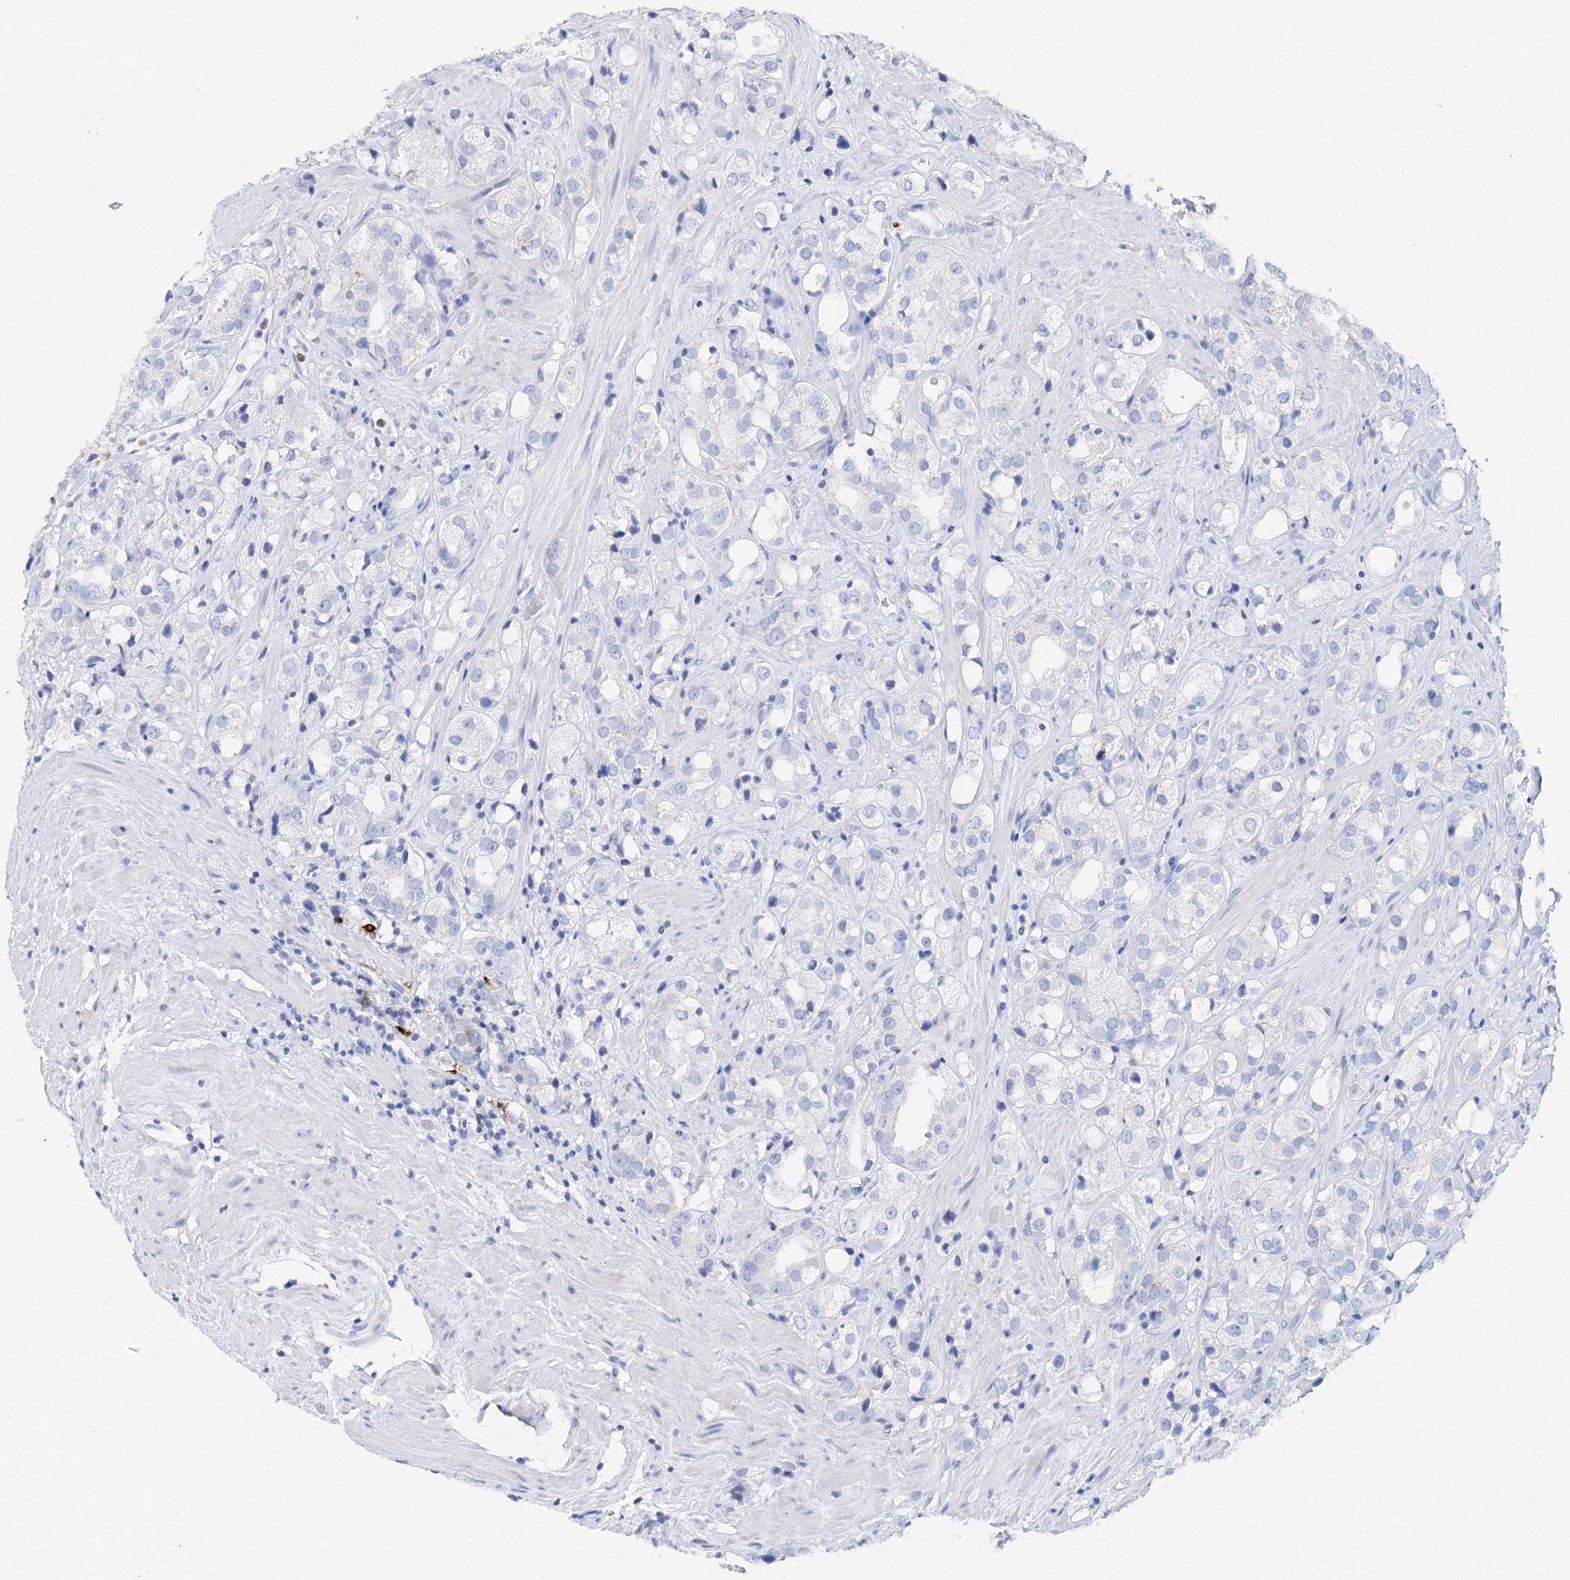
{"staining": {"intensity": "negative", "quantity": "none", "location": "none"}, "tissue": "prostate cancer", "cell_type": "Tumor cells", "image_type": "cancer", "snomed": [{"axis": "morphology", "description": "Adenocarcinoma, NOS"}, {"axis": "topography", "description": "Prostate"}], "caption": "Immunohistochemistry (IHC) of human prostate cancer exhibits no expression in tumor cells.", "gene": "CEACAM8", "patient": {"sex": "male", "age": 79}}